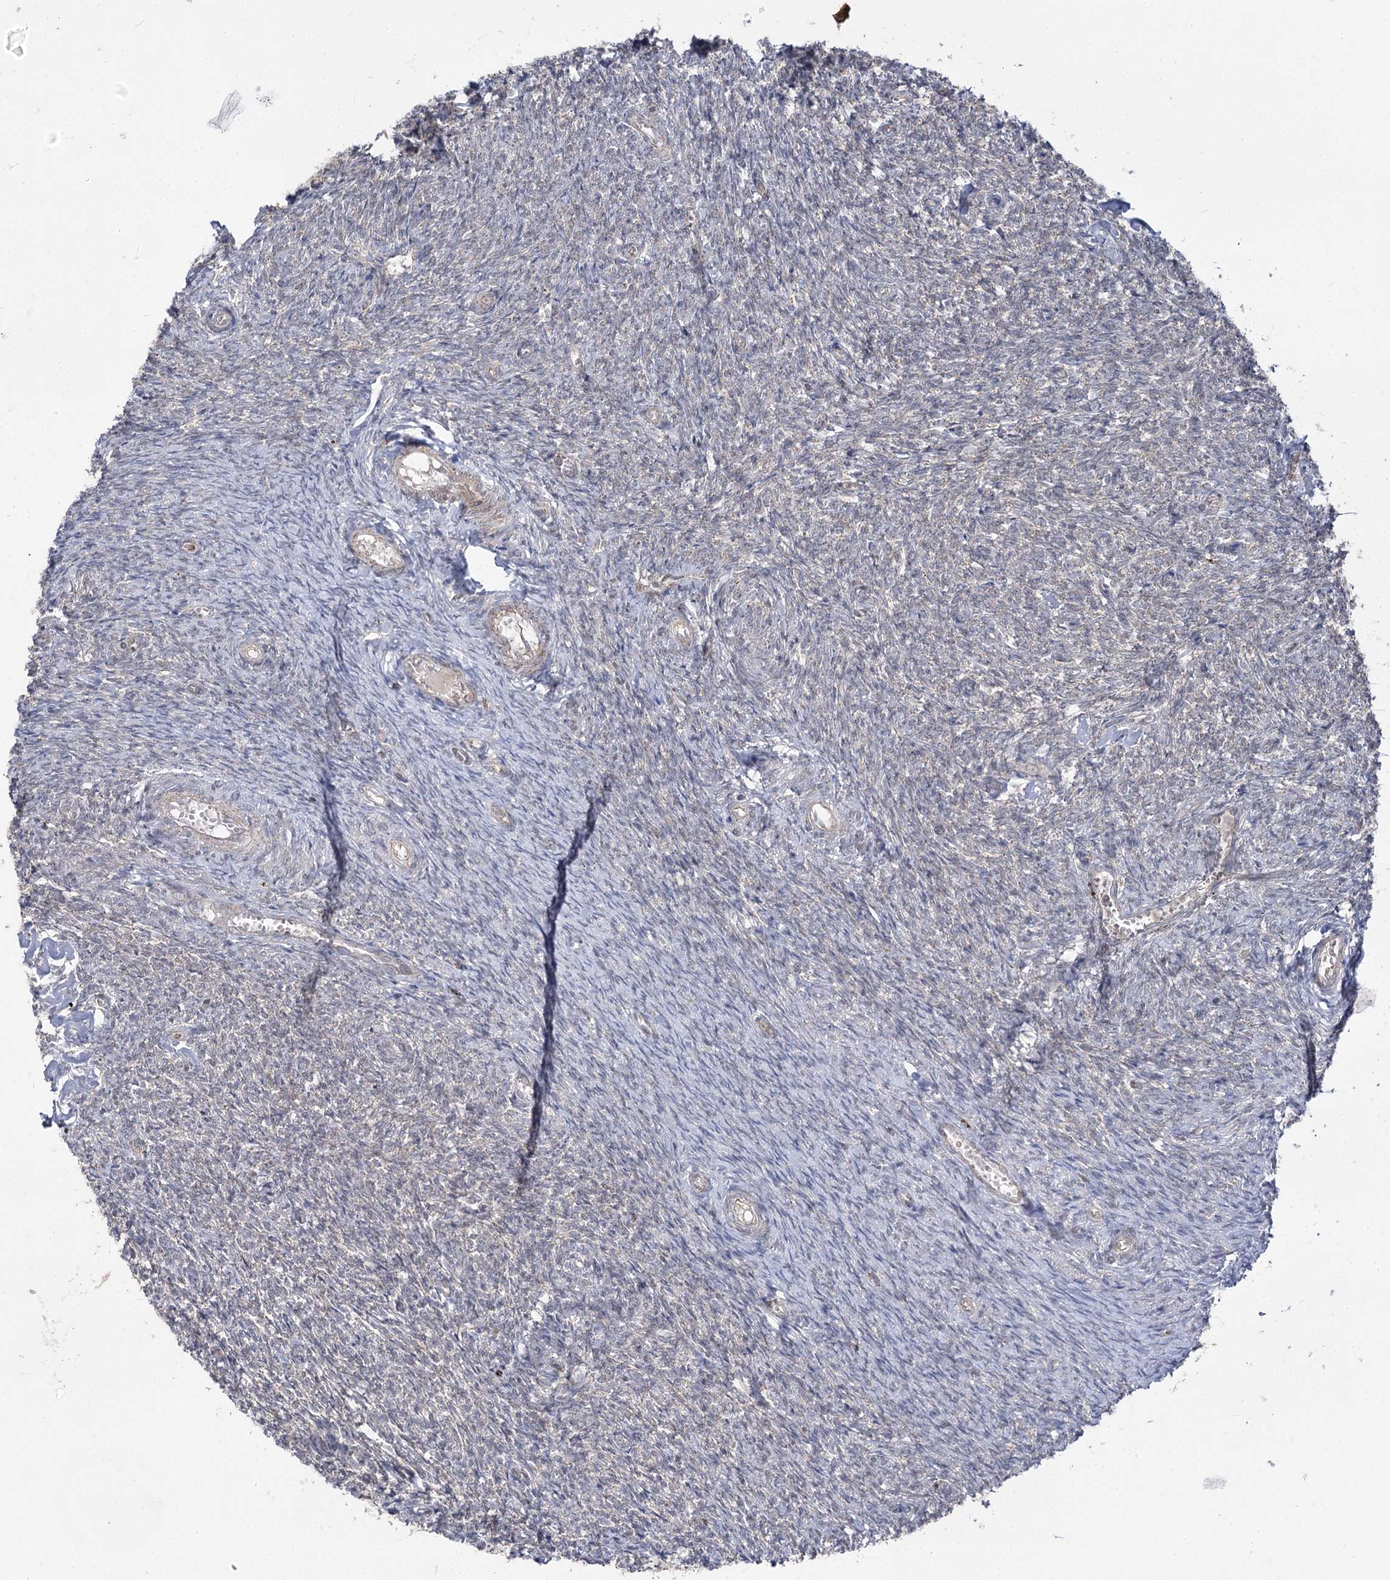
{"staining": {"intensity": "negative", "quantity": "none", "location": "none"}, "tissue": "ovary", "cell_type": "Ovarian stroma cells", "image_type": "normal", "snomed": [{"axis": "morphology", "description": "Normal tissue, NOS"}, {"axis": "topography", "description": "Ovary"}], "caption": "Immunohistochemistry photomicrograph of unremarkable ovary: human ovary stained with DAB exhibits no significant protein staining in ovarian stroma cells.", "gene": "SLC4A1AP", "patient": {"sex": "female", "age": 44}}